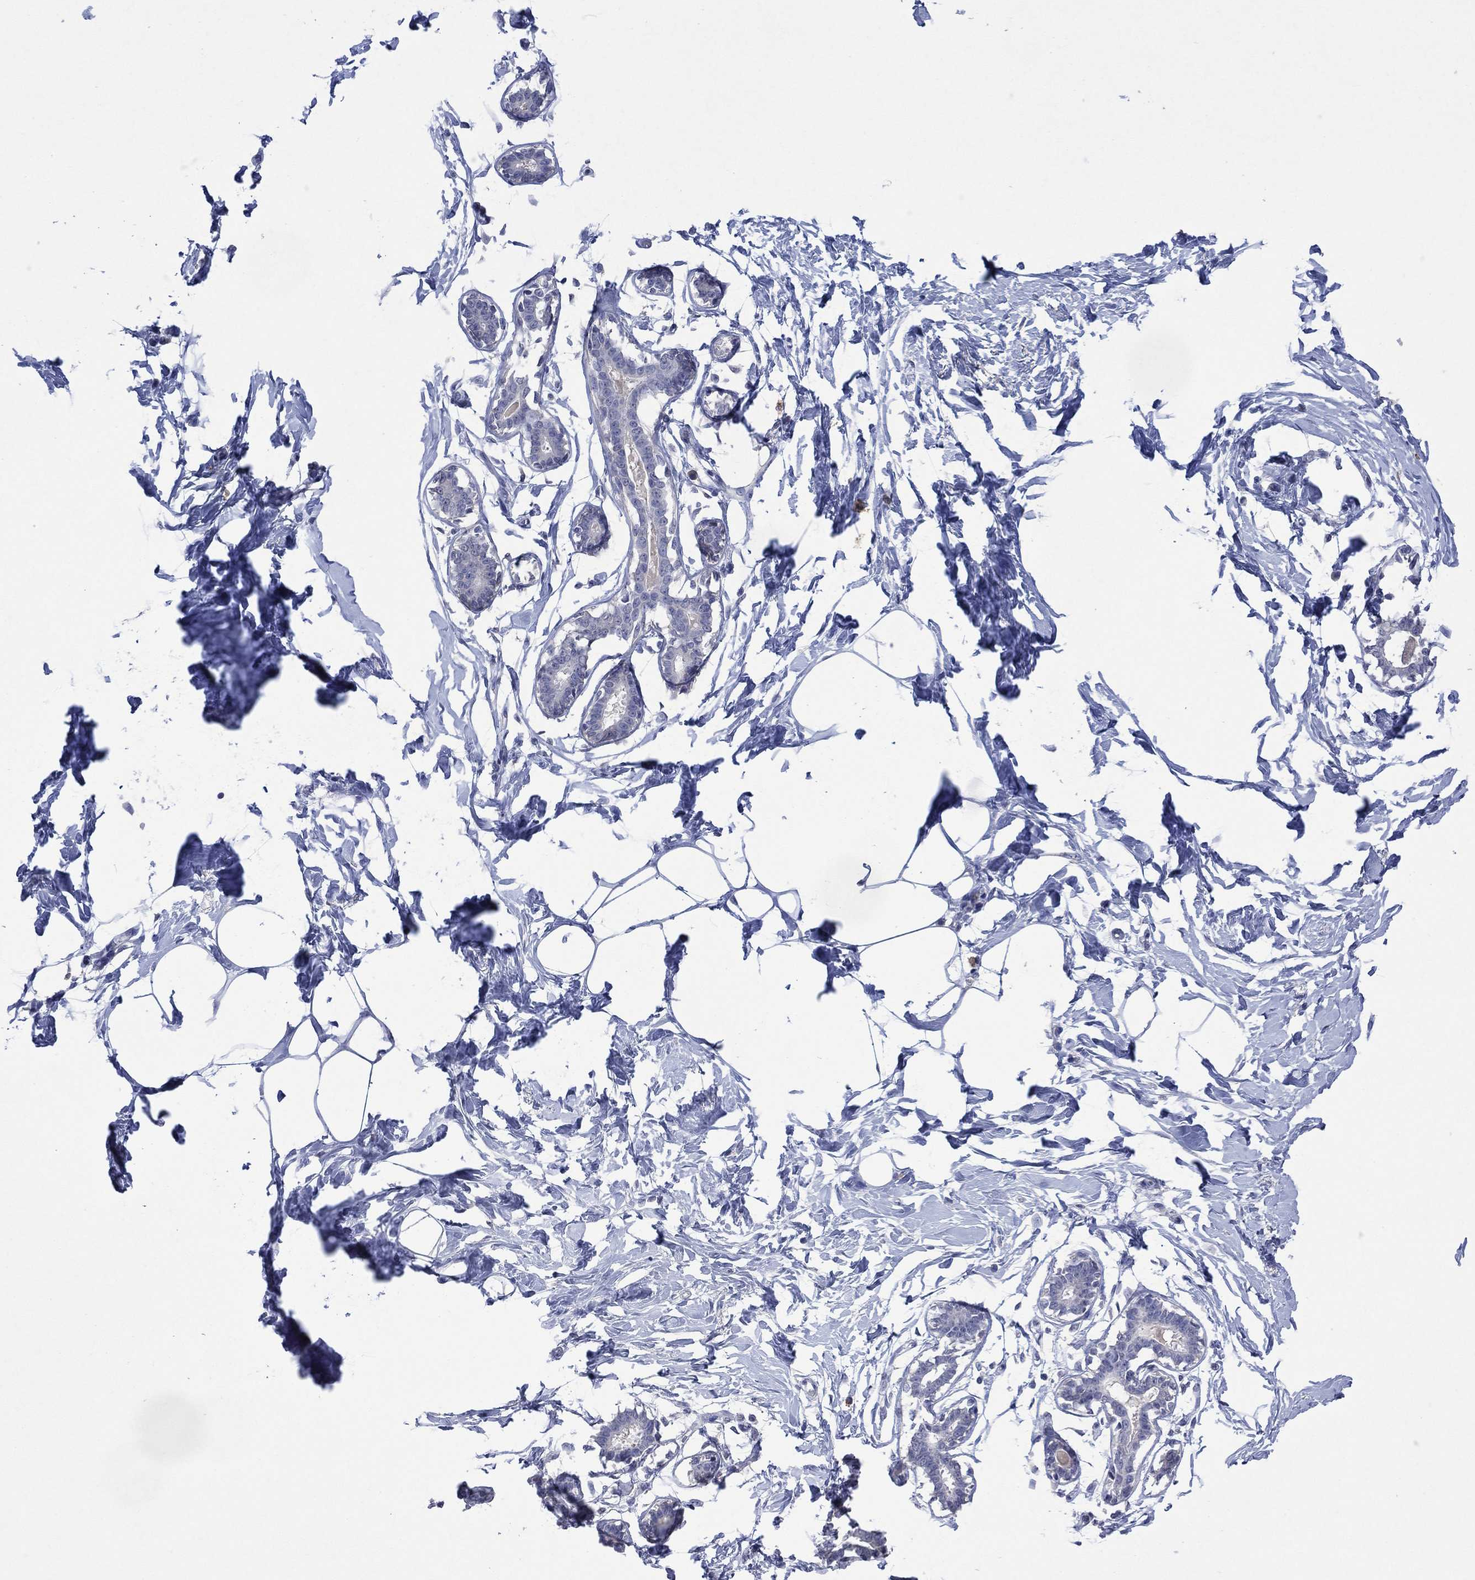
{"staining": {"intensity": "negative", "quantity": "none", "location": "none"}, "tissue": "breast", "cell_type": "Adipocytes", "image_type": "normal", "snomed": [{"axis": "morphology", "description": "Normal tissue, NOS"}, {"axis": "morphology", "description": "Lobular carcinoma, in situ"}, {"axis": "topography", "description": "Breast"}], "caption": "Micrograph shows no protein expression in adipocytes of unremarkable breast.", "gene": "ASB10", "patient": {"sex": "female", "age": 35}}